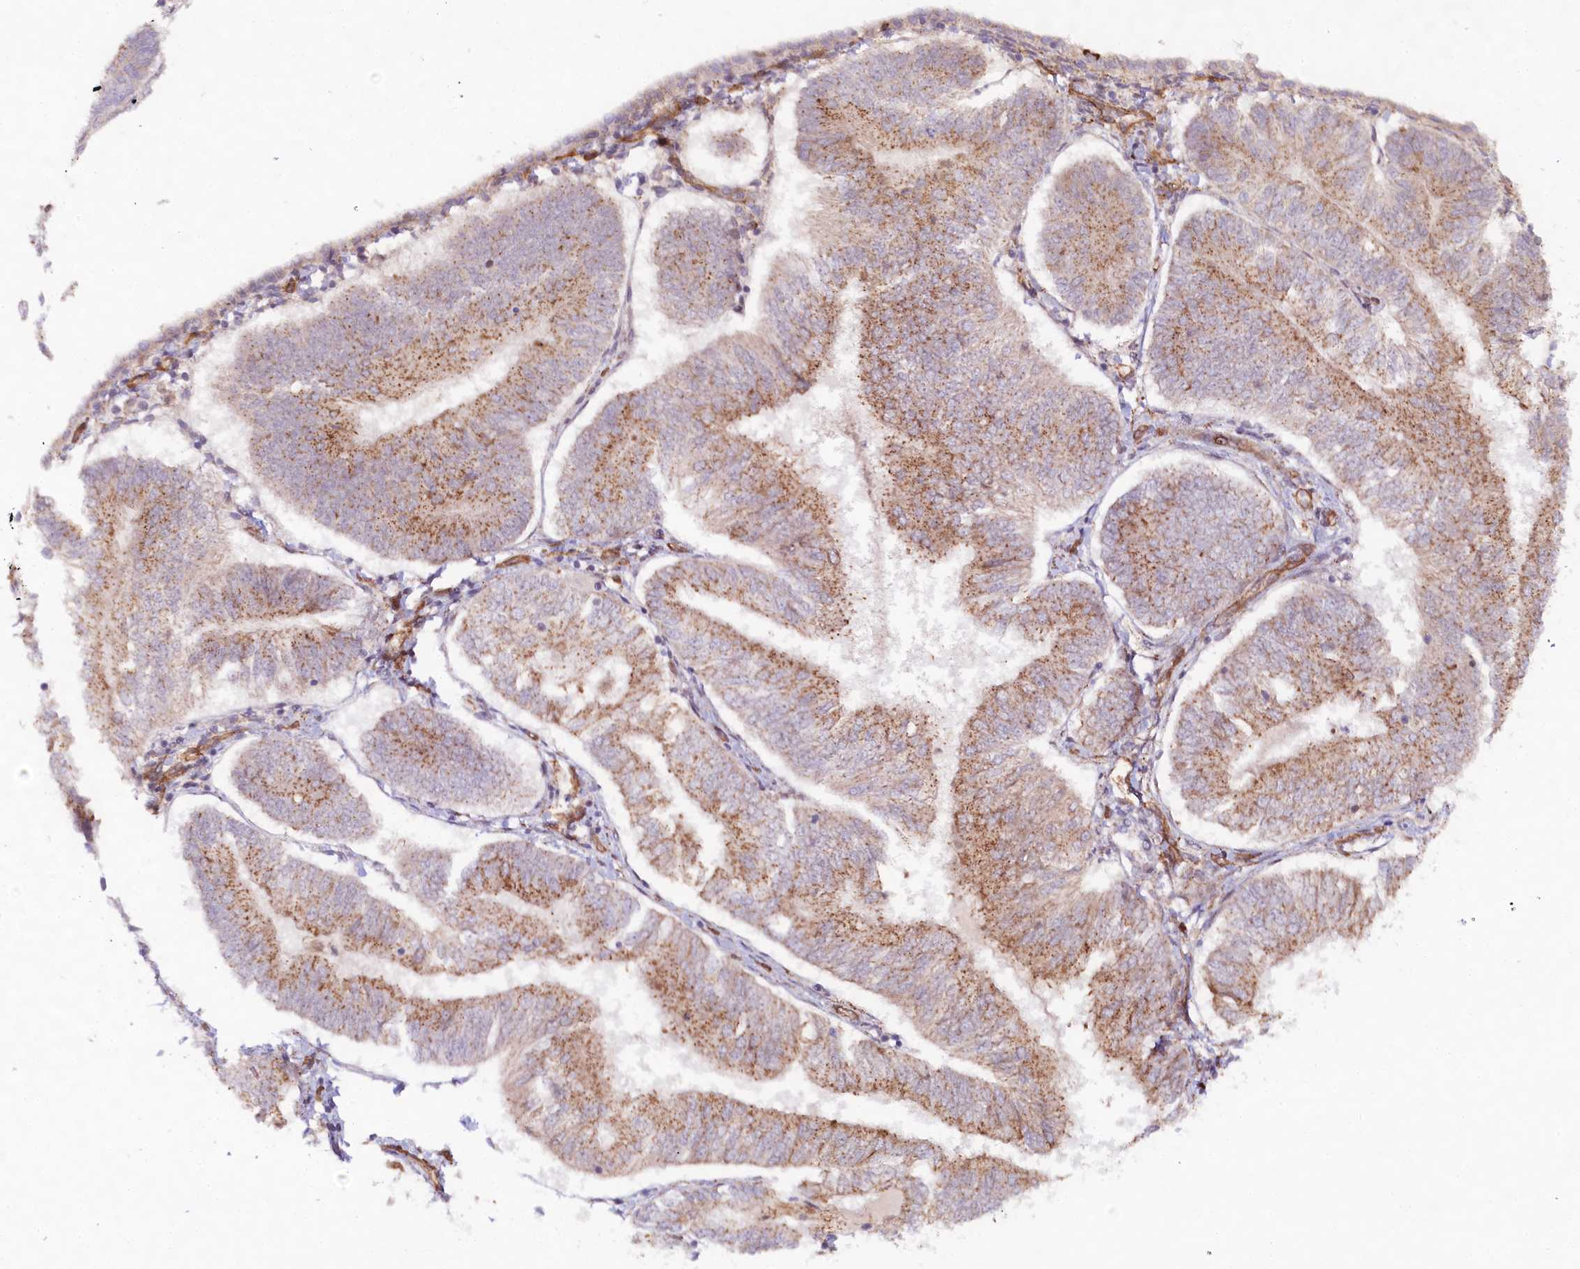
{"staining": {"intensity": "moderate", "quantity": ">75%", "location": "cytoplasmic/membranous"}, "tissue": "endometrial cancer", "cell_type": "Tumor cells", "image_type": "cancer", "snomed": [{"axis": "morphology", "description": "Adenocarcinoma, NOS"}, {"axis": "topography", "description": "Endometrium"}], "caption": "Immunohistochemistry (IHC) staining of adenocarcinoma (endometrial), which reveals medium levels of moderate cytoplasmic/membranous expression in approximately >75% of tumor cells indicating moderate cytoplasmic/membranous protein expression. The staining was performed using DAB (3,3'-diaminobenzidine) (brown) for protein detection and nuclei were counterstained in hematoxylin (blue).", "gene": "COPG1", "patient": {"sex": "female", "age": 58}}